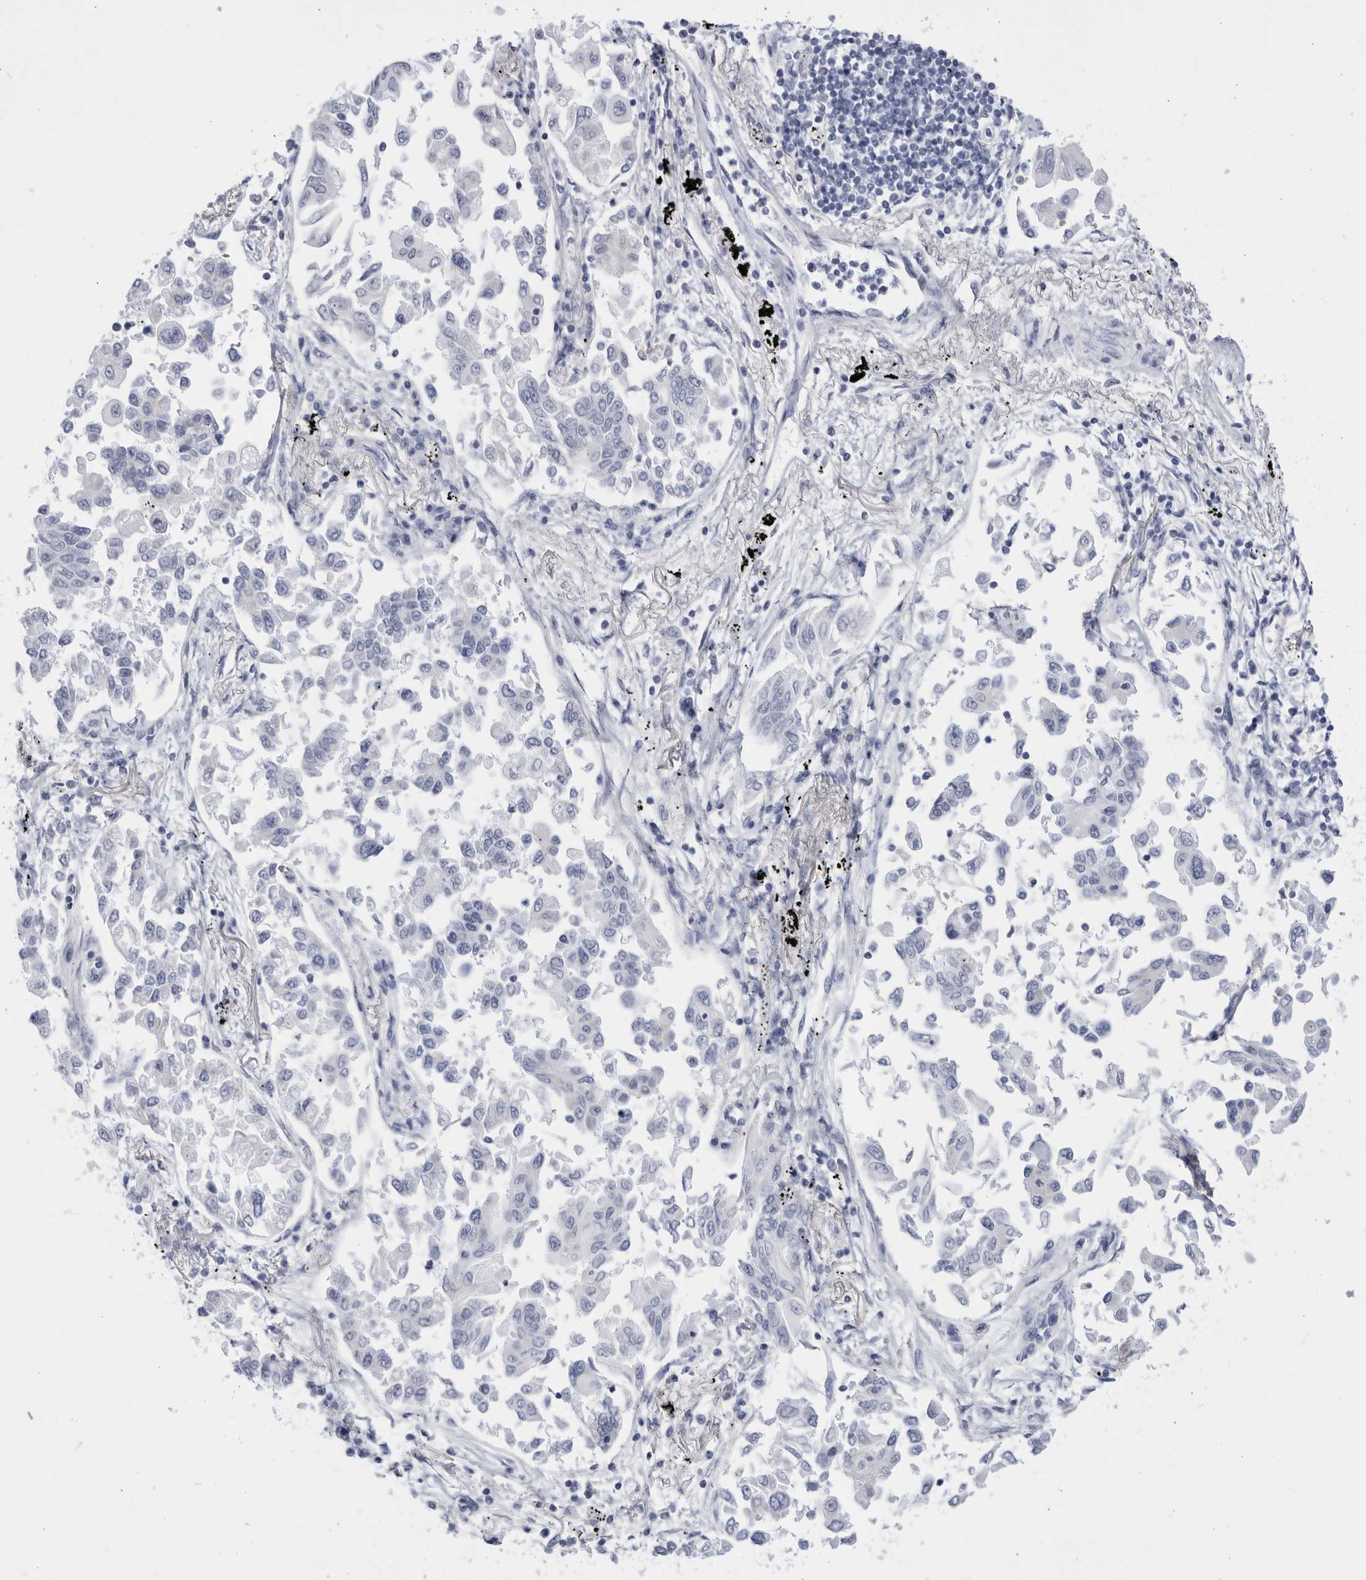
{"staining": {"intensity": "negative", "quantity": "none", "location": "none"}, "tissue": "lung cancer", "cell_type": "Tumor cells", "image_type": "cancer", "snomed": [{"axis": "morphology", "description": "Adenocarcinoma, NOS"}, {"axis": "topography", "description": "Lung"}], "caption": "This is an immunohistochemistry (IHC) image of lung adenocarcinoma. There is no expression in tumor cells.", "gene": "CCDC181", "patient": {"sex": "female", "age": 67}}